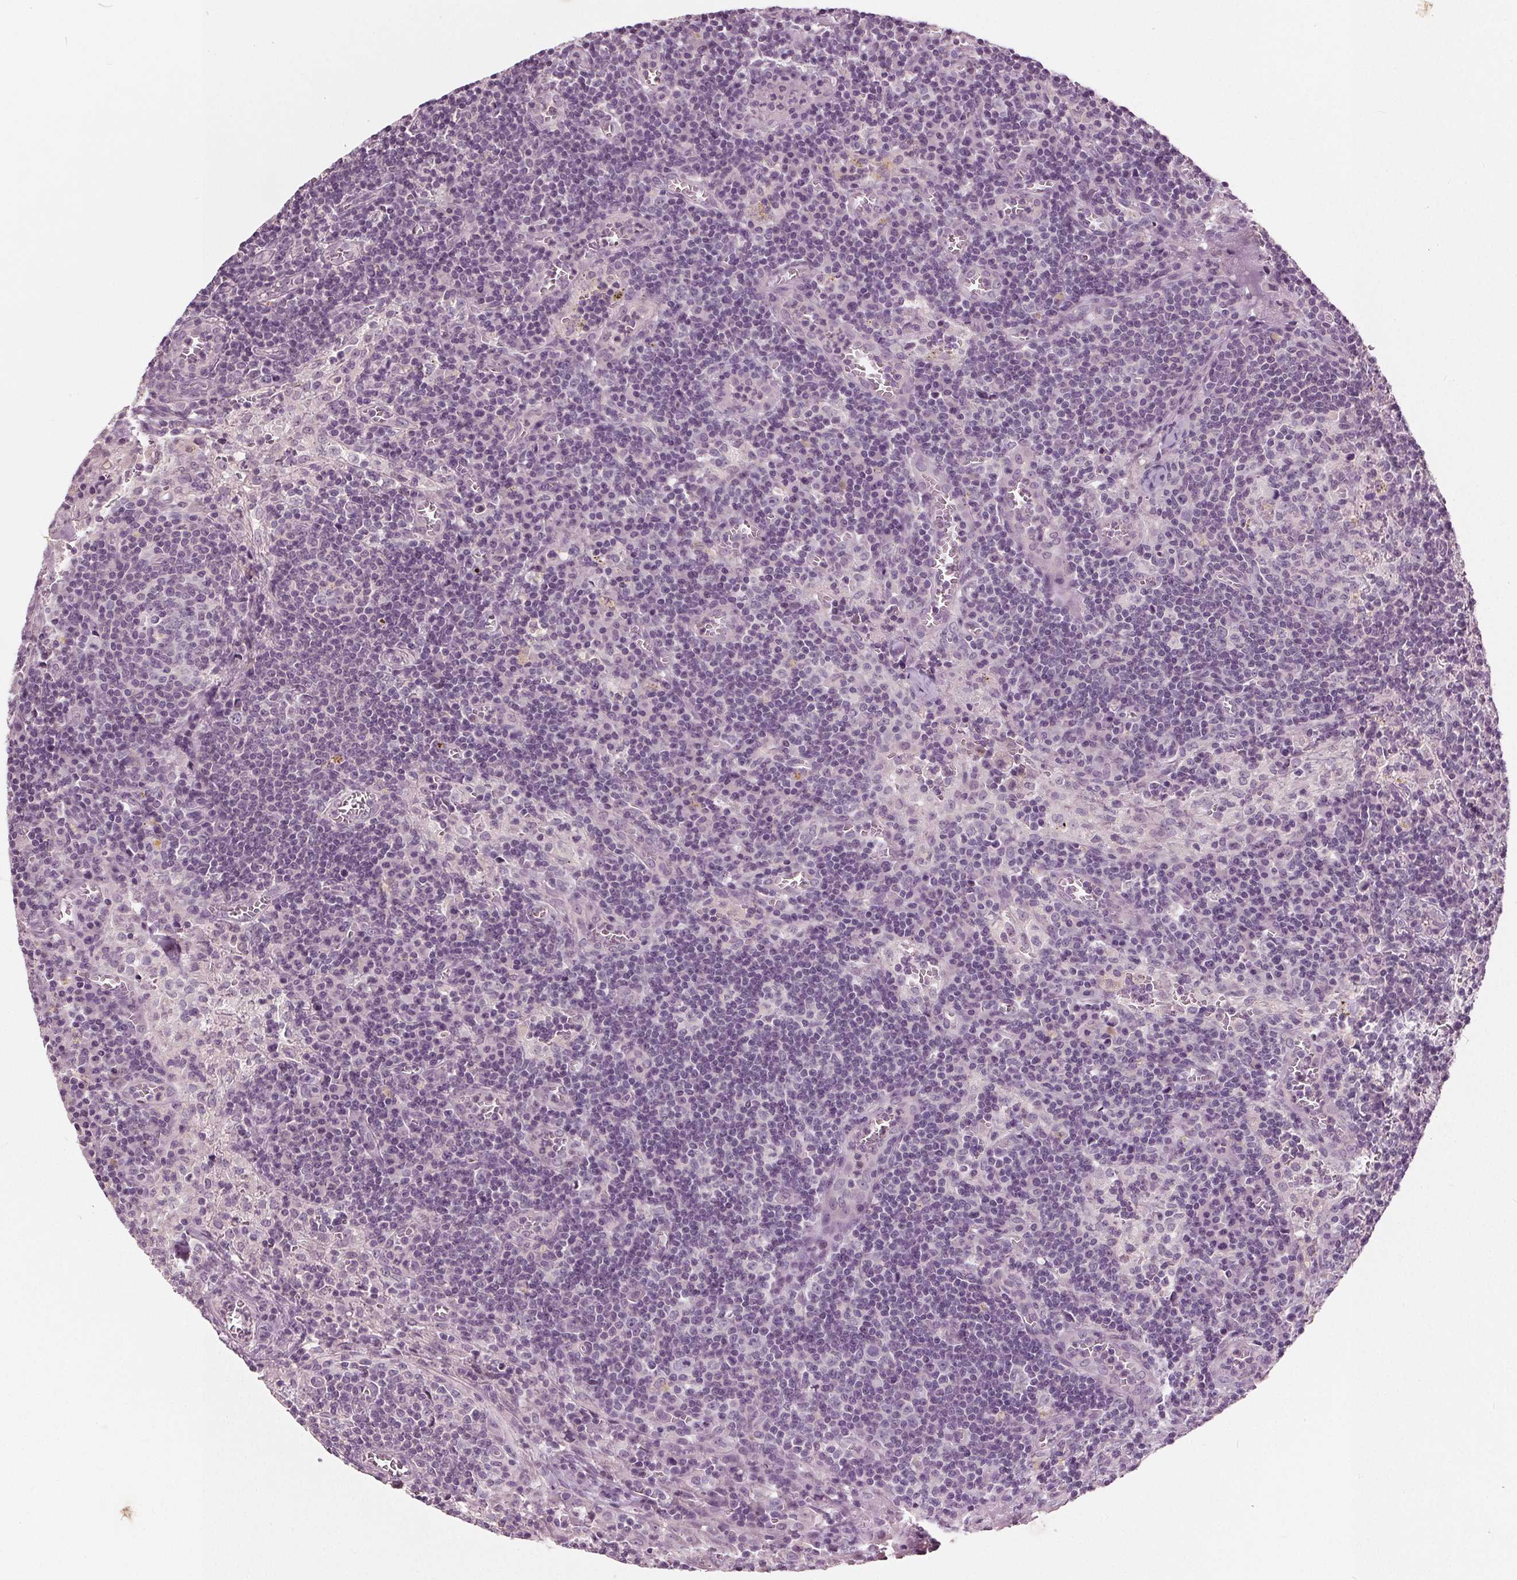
{"staining": {"intensity": "negative", "quantity": "none", "location": "none"}, "tissue": "lymph node", "cell_type": "Germinal center cells", "image_type": "normal", "snomed": [{"axis": "morphology", "description": "Normal tissue, NOS"}, {"axis": "topography", "description": "Lymph node"}], "caption": "DAB (3,3'-diaminobenzidine) immunohistochemical staining of benign lymph node reveals no significant expression in germinal center cells.", "gene": "TKFC", "patient": {"sex": "male", "age": 62}}